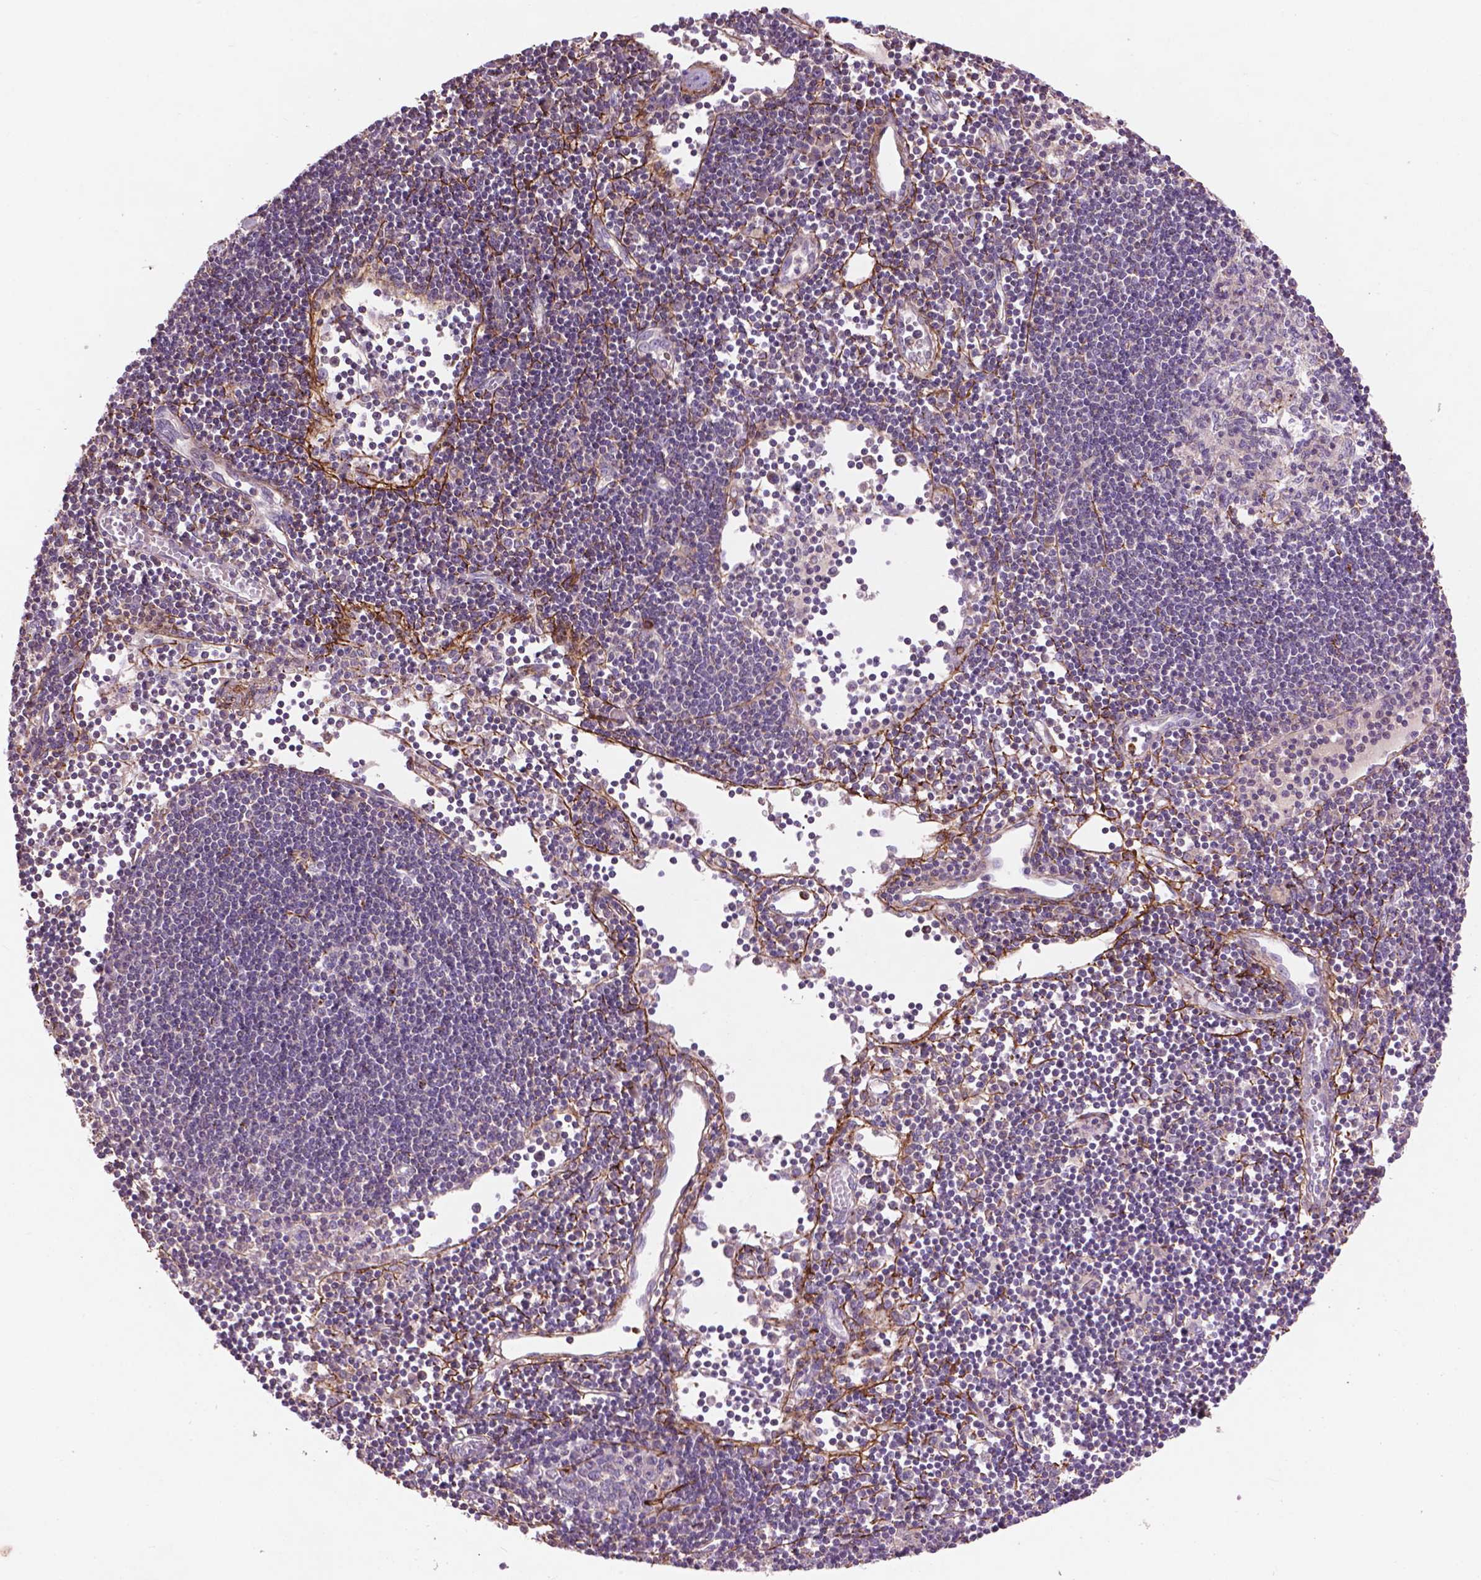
{"staining": {"intensity": "negative", "quantity": "none", "location": "none"}, "tissue": "lymph node", "cell_type": "Germinal center cells", "image_type": "normal", "snomed": [{"axis": "morphology", "description": "Normal tissue, NOS"}, {"axis": "topography", "description": "Lymph node"}], "caption": "Germinal center cells show no significant positivity in unremarkable lymph node. The staining was performed using DAB to visualize the protein expression in brown, while the nuclei were stained in blue with hematoxylin (Magnification: 20x).", "gene": "LRRC3C", "patient": {"sex": "female", "age": 65}}